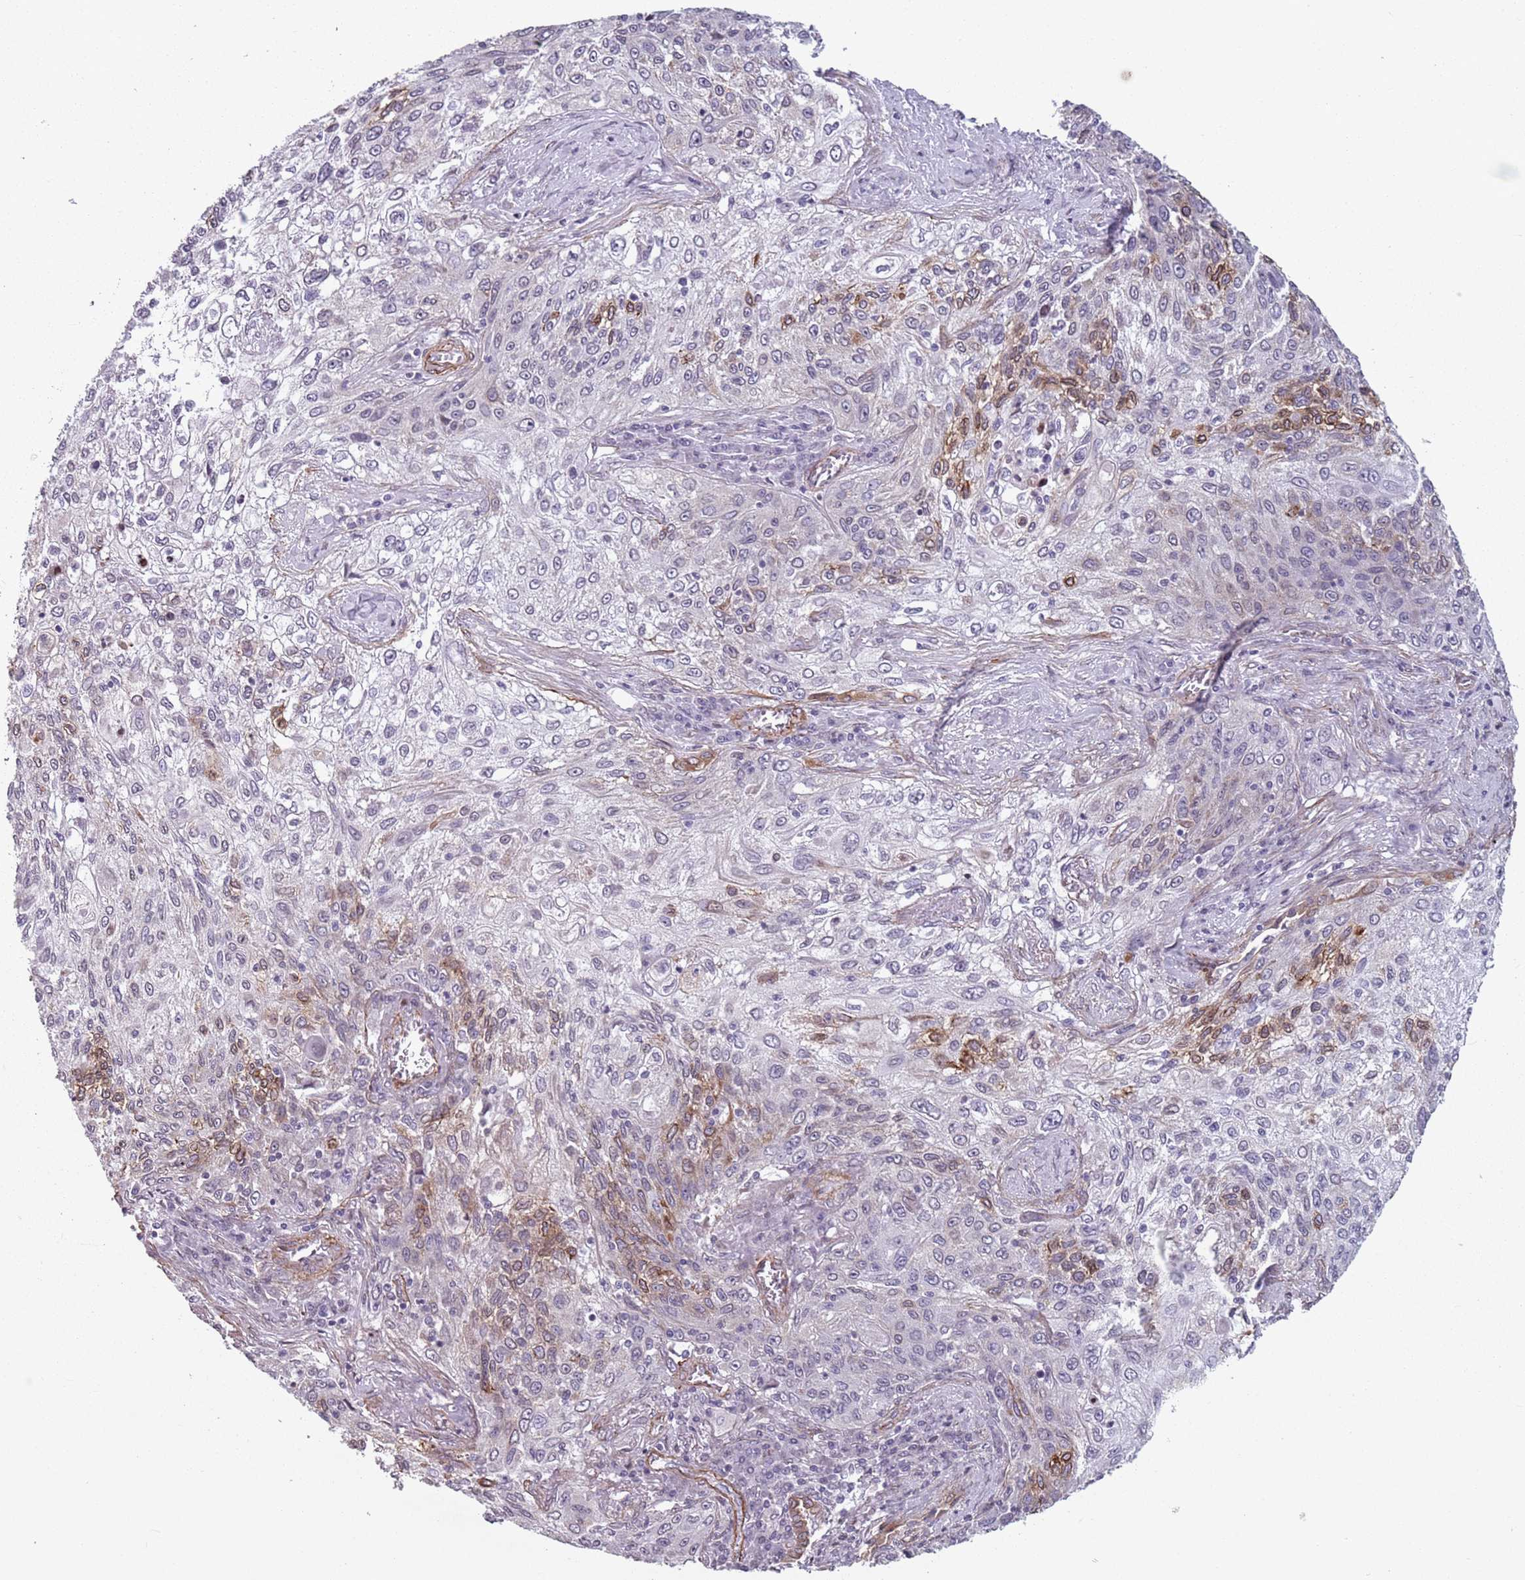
{"staining": {"intensity": "weak", "quantity": "<25%", "location": "cytoplasmic/membranous"}, "tissue": "lung cancer", "cell_type": "Tumor cells", "image_type": "cancer", "snomed": [{"axis": "morphology", "description": "Squamous cell carcinoma, NOS"}, {"axis": "topography", "description": "Lung"}], "caption": "Tumor cells are negative for protein expression in human lung squamous cell carcinoma.", "gene": "TMC4", "patient": {"sex": "female", "age": 69}}